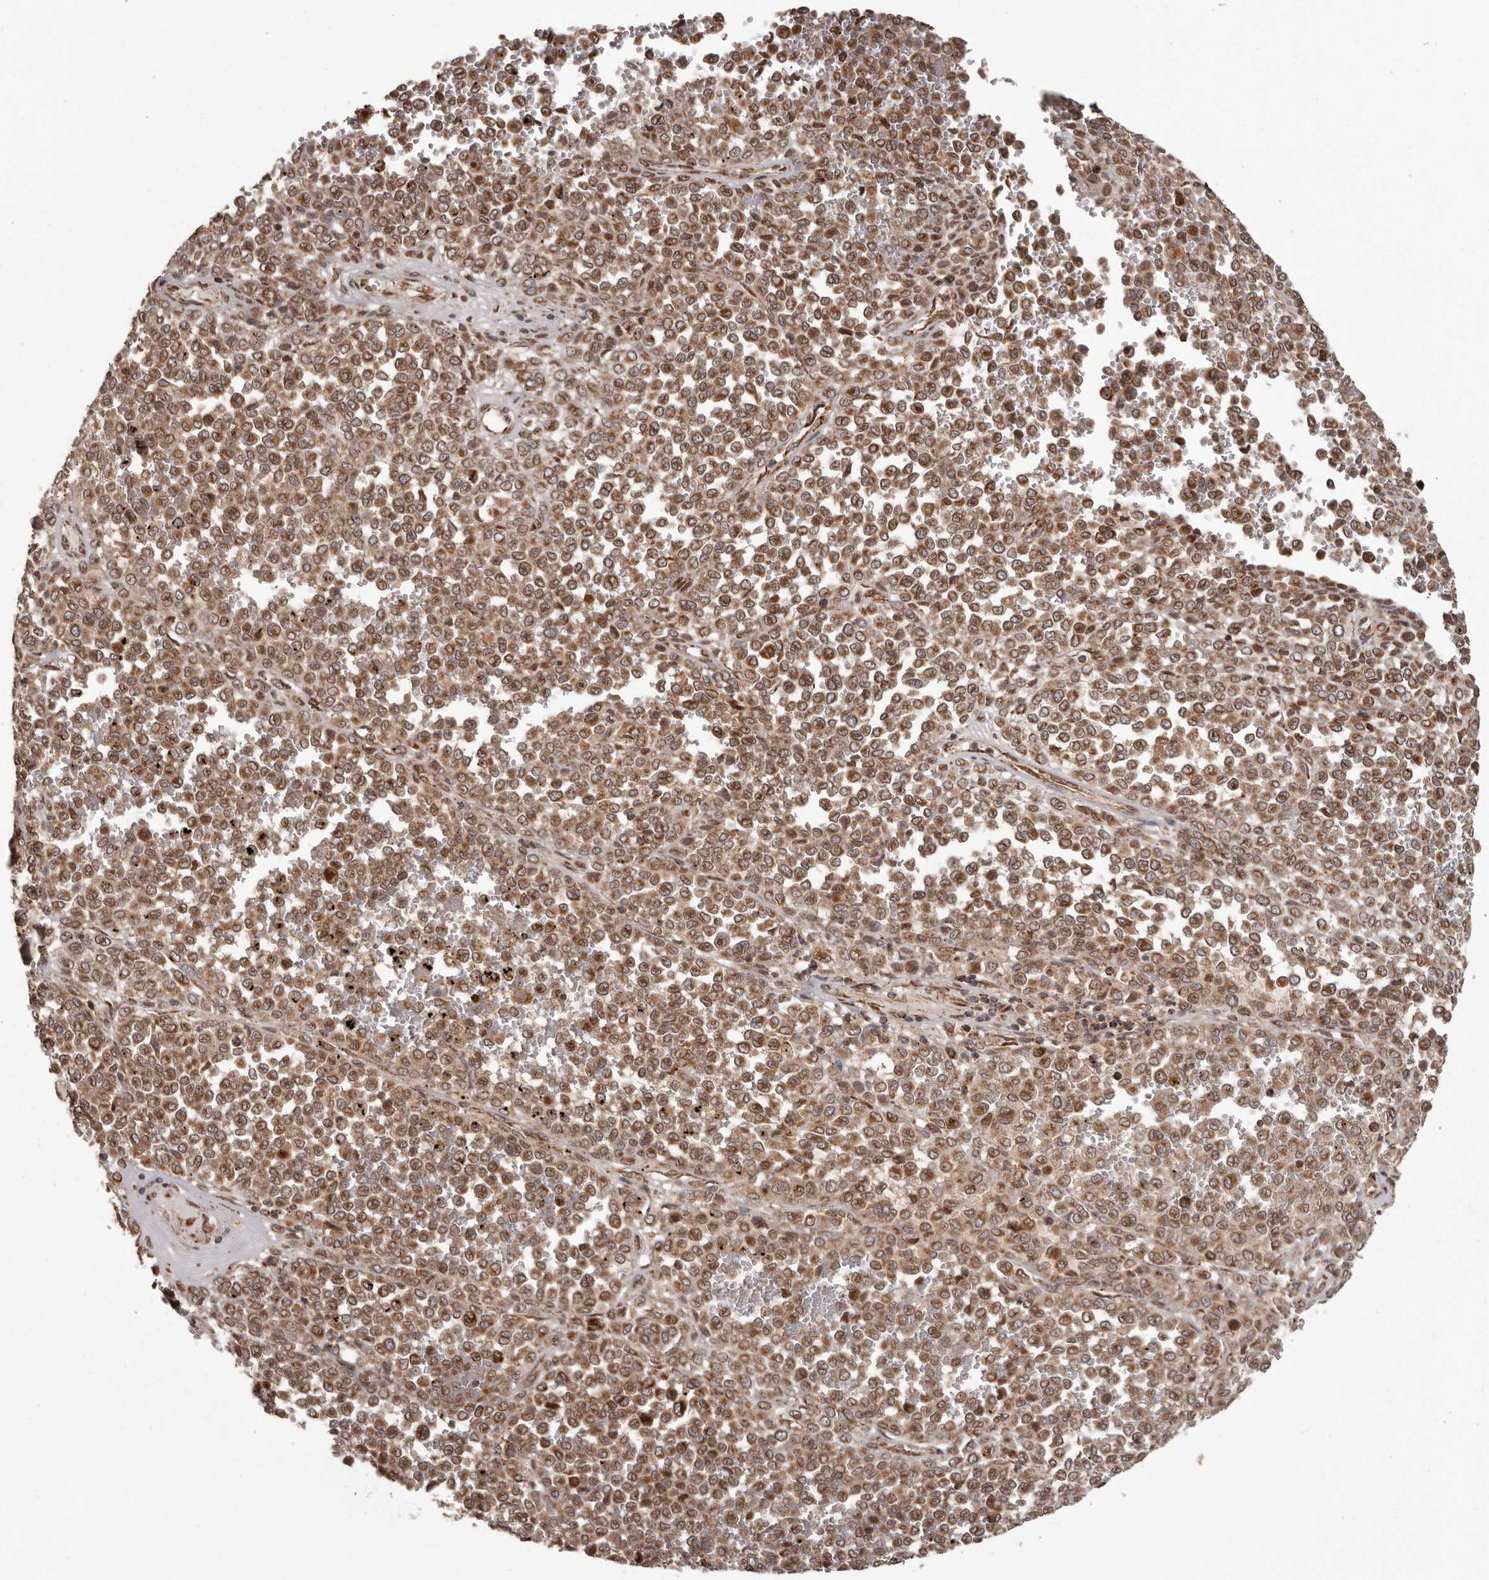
{"staining": {"intensity": "strong", "quantity": ">75%", "location": "cytoplasmic/membranous"}, "tissue": "melanoma", "cell_type": "Tumor cells", "image_type": "cancer", "snomed": [{"axis": "morphology", "description": "Malignant melanoma, Metastatic site"}, {"axis": "topography", "description": "Pancreas"}], "caption": "Melanoma stained for a protein reveals strong cytoplasmic/membranous positivity in tumor cells. (brown staining indicates protein expression, while blue staining denotes nuclei).", "gene": "CHRM2", "patient": {"sex": "female", "age": 30}}